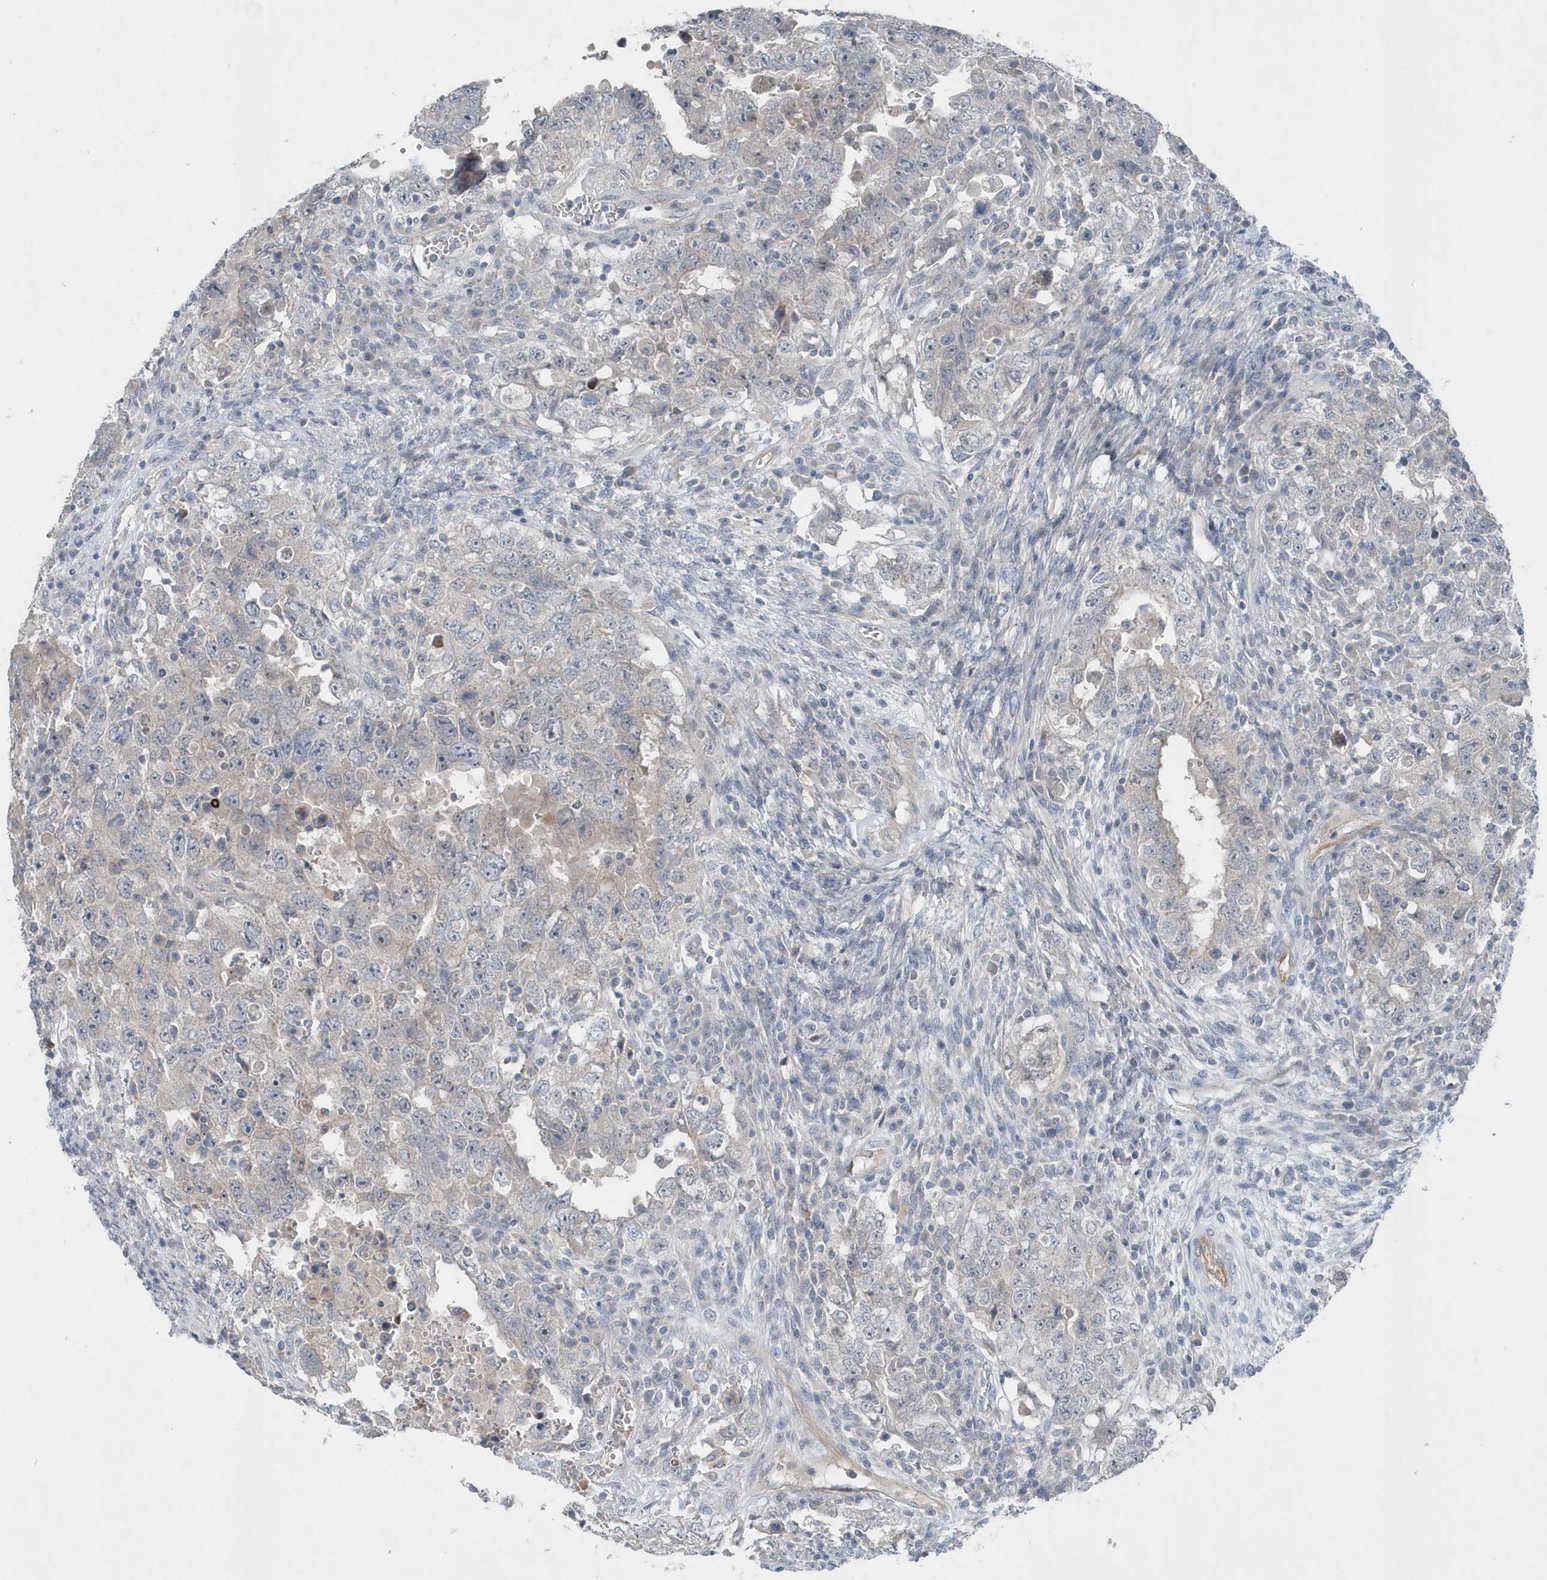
{"staining": {"intensity": "negative", "quantity": "none", "location": "none"}, "tissue": "testis cancer", "cell_type": "Tumor cells", "image_type": "cancer", "snomed": [{"axis": "morphology", "description": "Carcinoma, Embryonal, NOS"}, {"axis": "topography", "description": "Testis"}], "caption": "A high-resolution micrograph shows IHC staining of embryonal carcinoma (testis), which demonstrates no significant expression in tumor cells. (Stains: DAB (3,3'-diaminobenzidine) immunohistochemistry (IHC) with hematoxylin counter stain, Microscopy: brightfield microscopy at high magnification).", "gene": "MCC", "patient": {"sex": "male", "age": 26}}